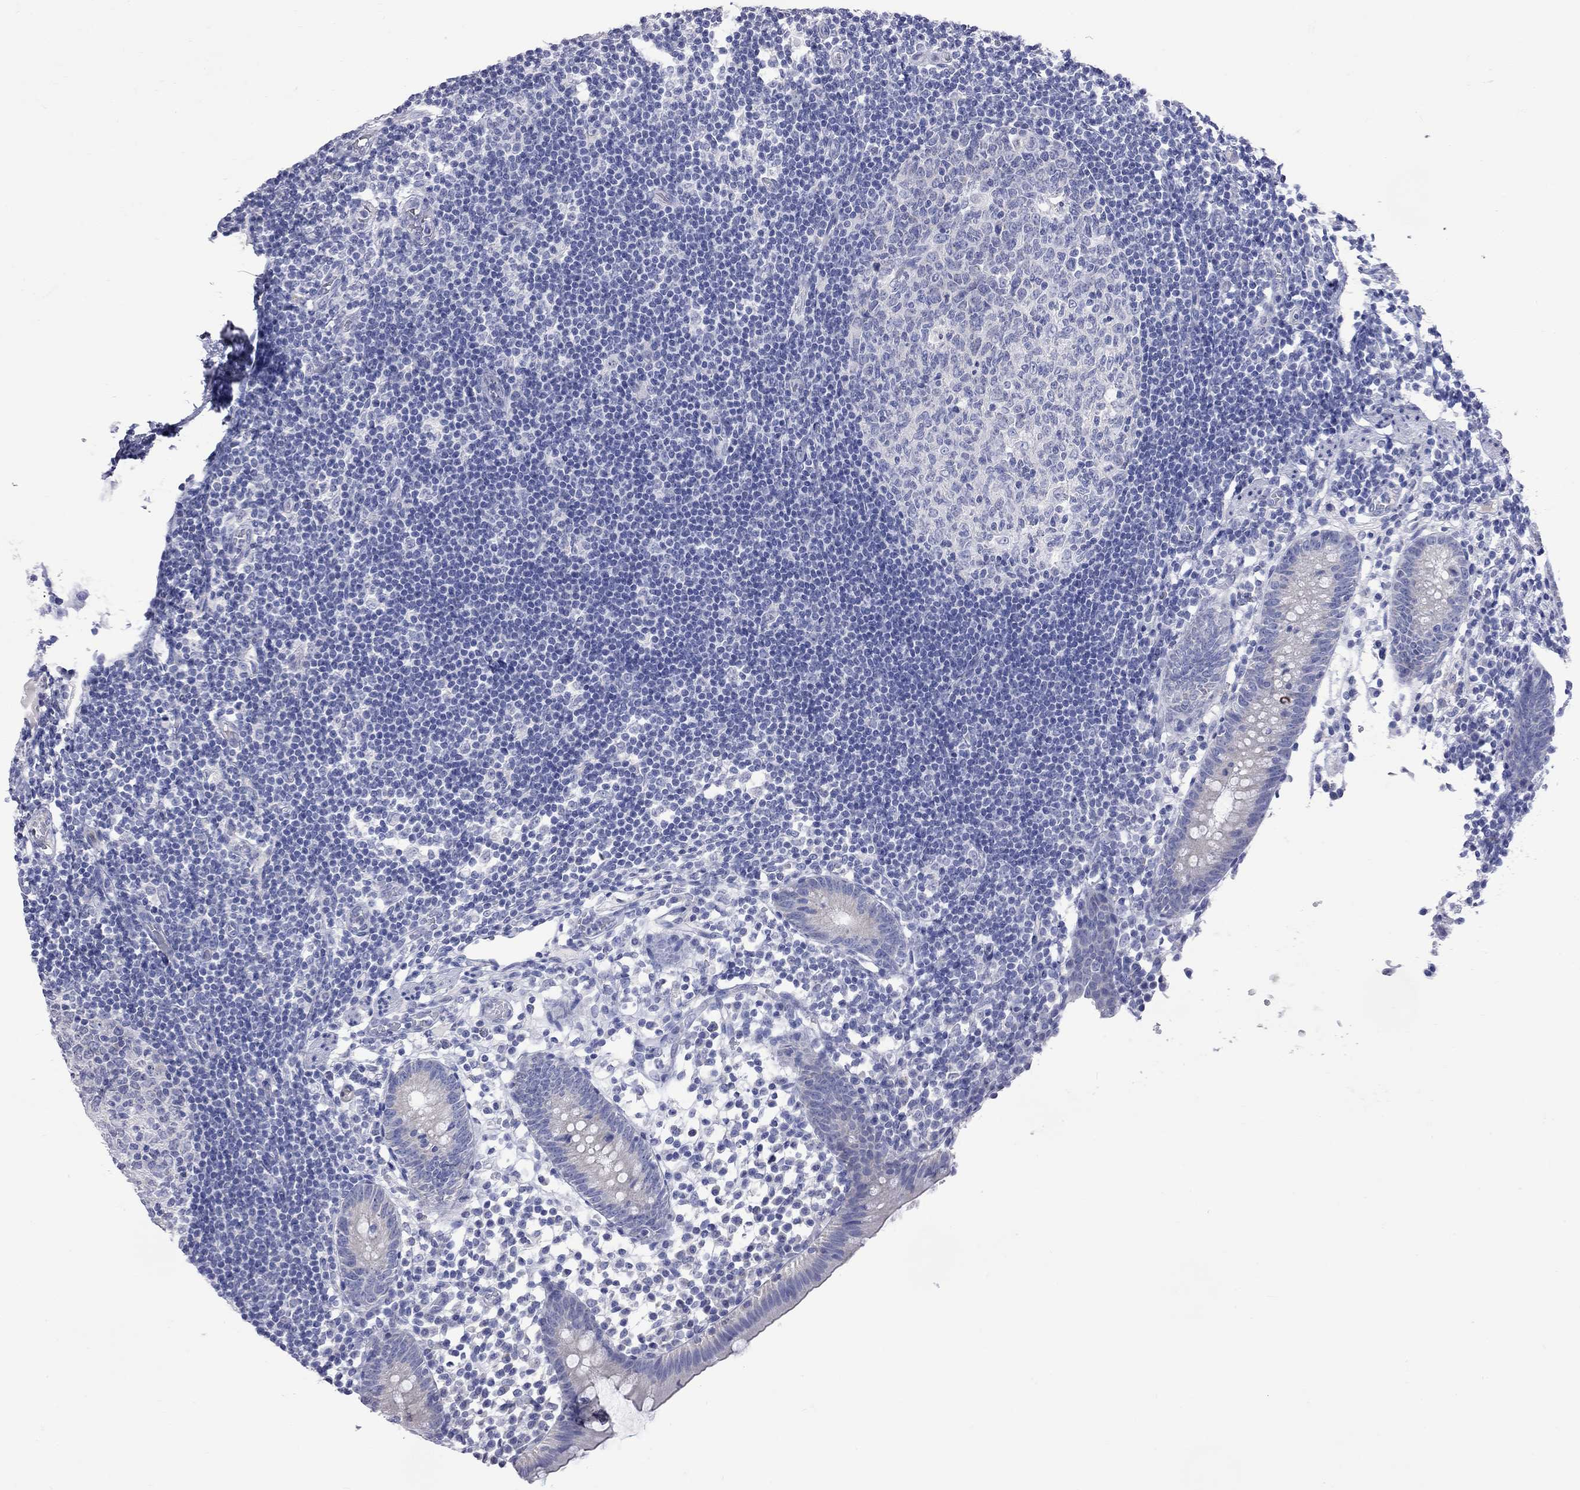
{"staining": {"intensity": "negative", "quantity": "none", "location": "none"}, "tissue": "appendix", "cell_type": "Glandular cells", "image_type": "normal", "snomed": [{"axis": "morphology", "description": "Normal tissue, NOS"}, {"axis": "topography", "description": "Appendix"}], "caption": "Immunohistochemistry (IHC) image of benign appendix stained for a protein (brown), which demonstrates no positivity in glandular cells. (DAB immunohistochemistry (IHC) visualized using brightfield microscopy, high magnification).", "gene": "KCND2", "patient": {"sex": "female", "age": 40}}